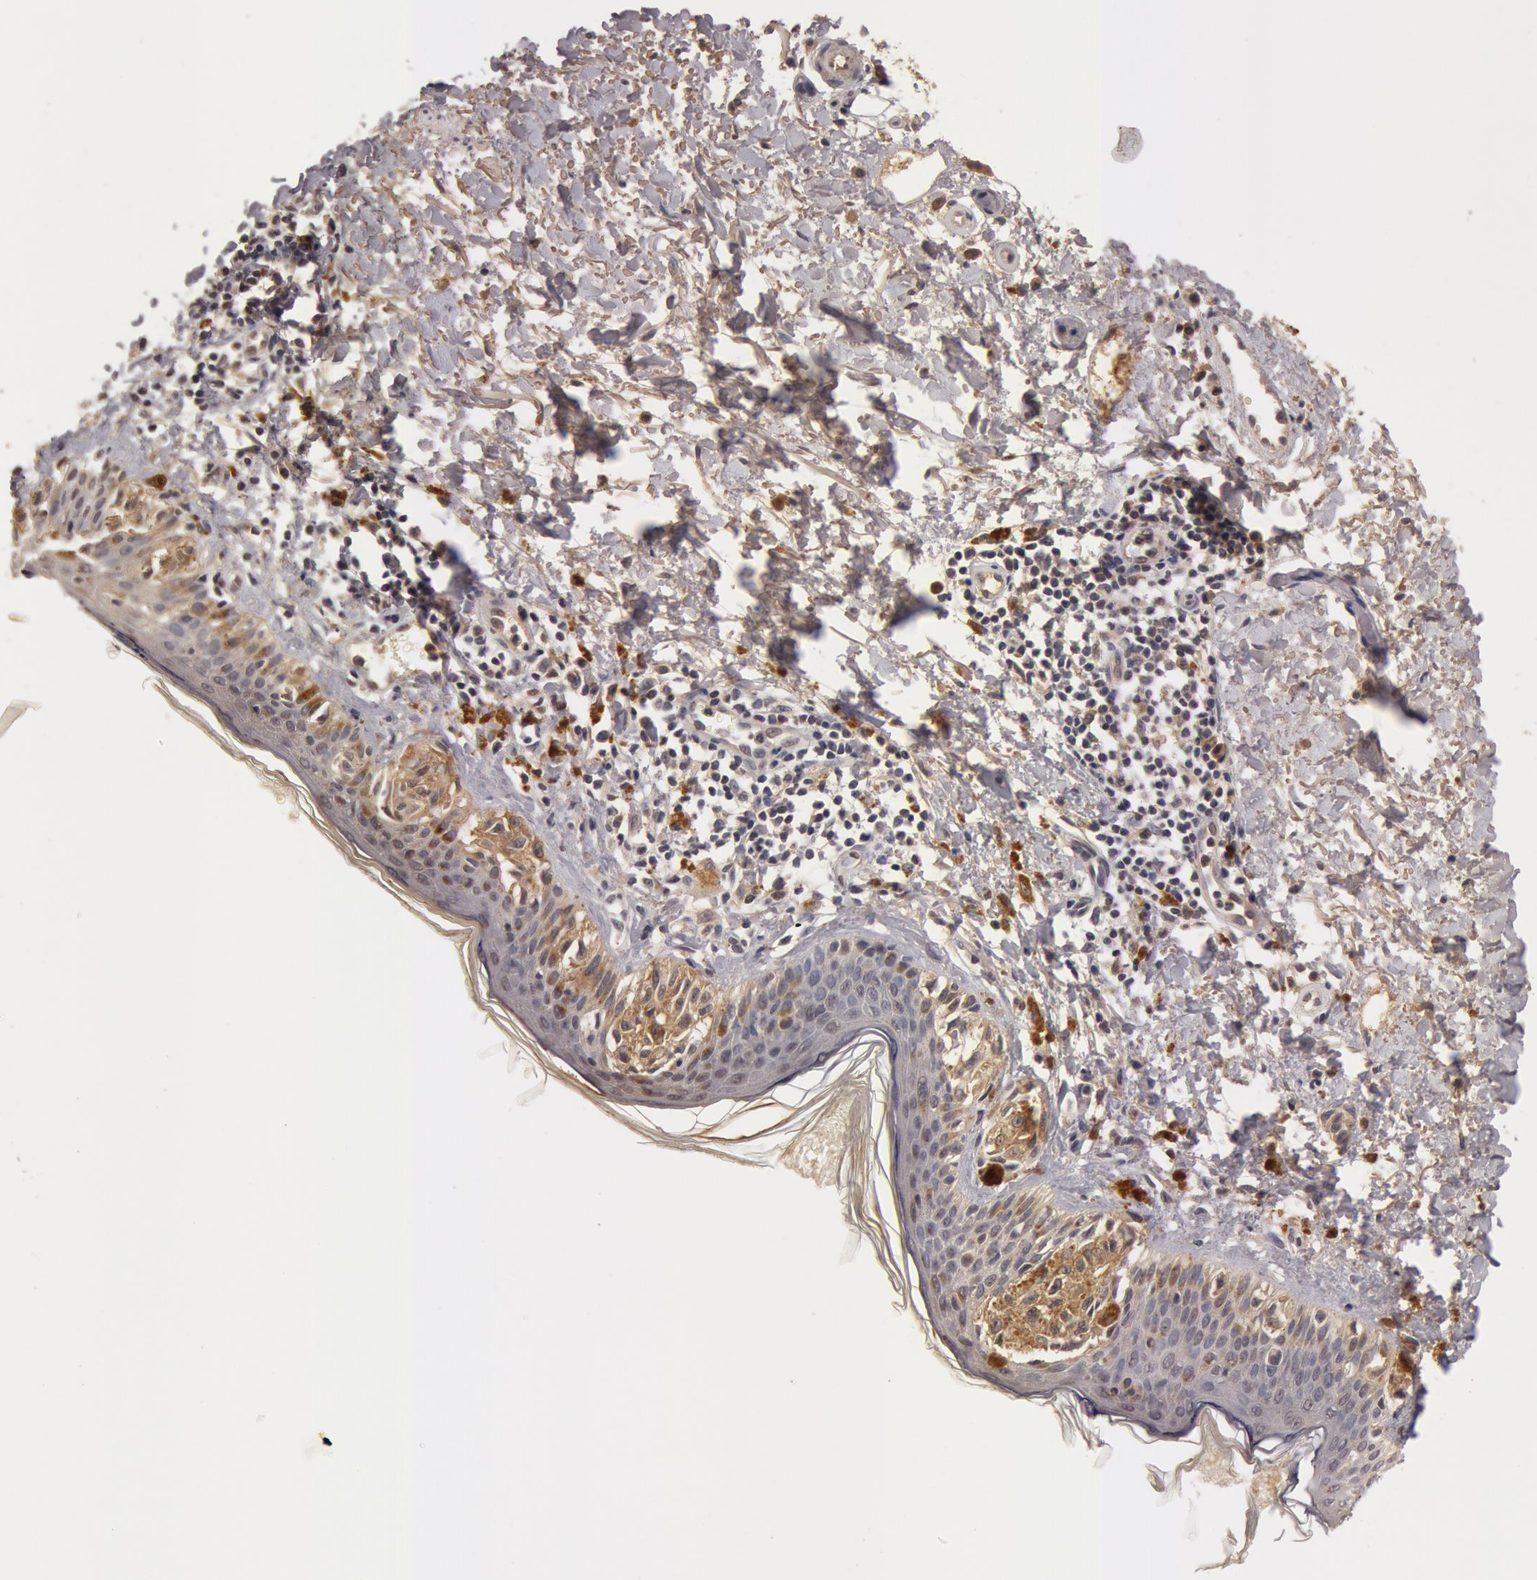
{"staining": {"intensity": "weak", "quantity": ">75%", "location": "cytoplasmic/membranous"}, "tissue": "melanoma", "cell_type": "Tumor cells", "image_type": "cancer", "snomed": [{"axis": "morphology", "description": "Malignant melanoma, NOS"}, {"axis": "topography", "description": "Skin"}], "caption": "A brown stain highlights weak cytoplasmic/membranous positivity of a protein in human malignant melanoma tumor cells.", "gene": "BCHE", "patient": {"sex": "female", "age": 73}}